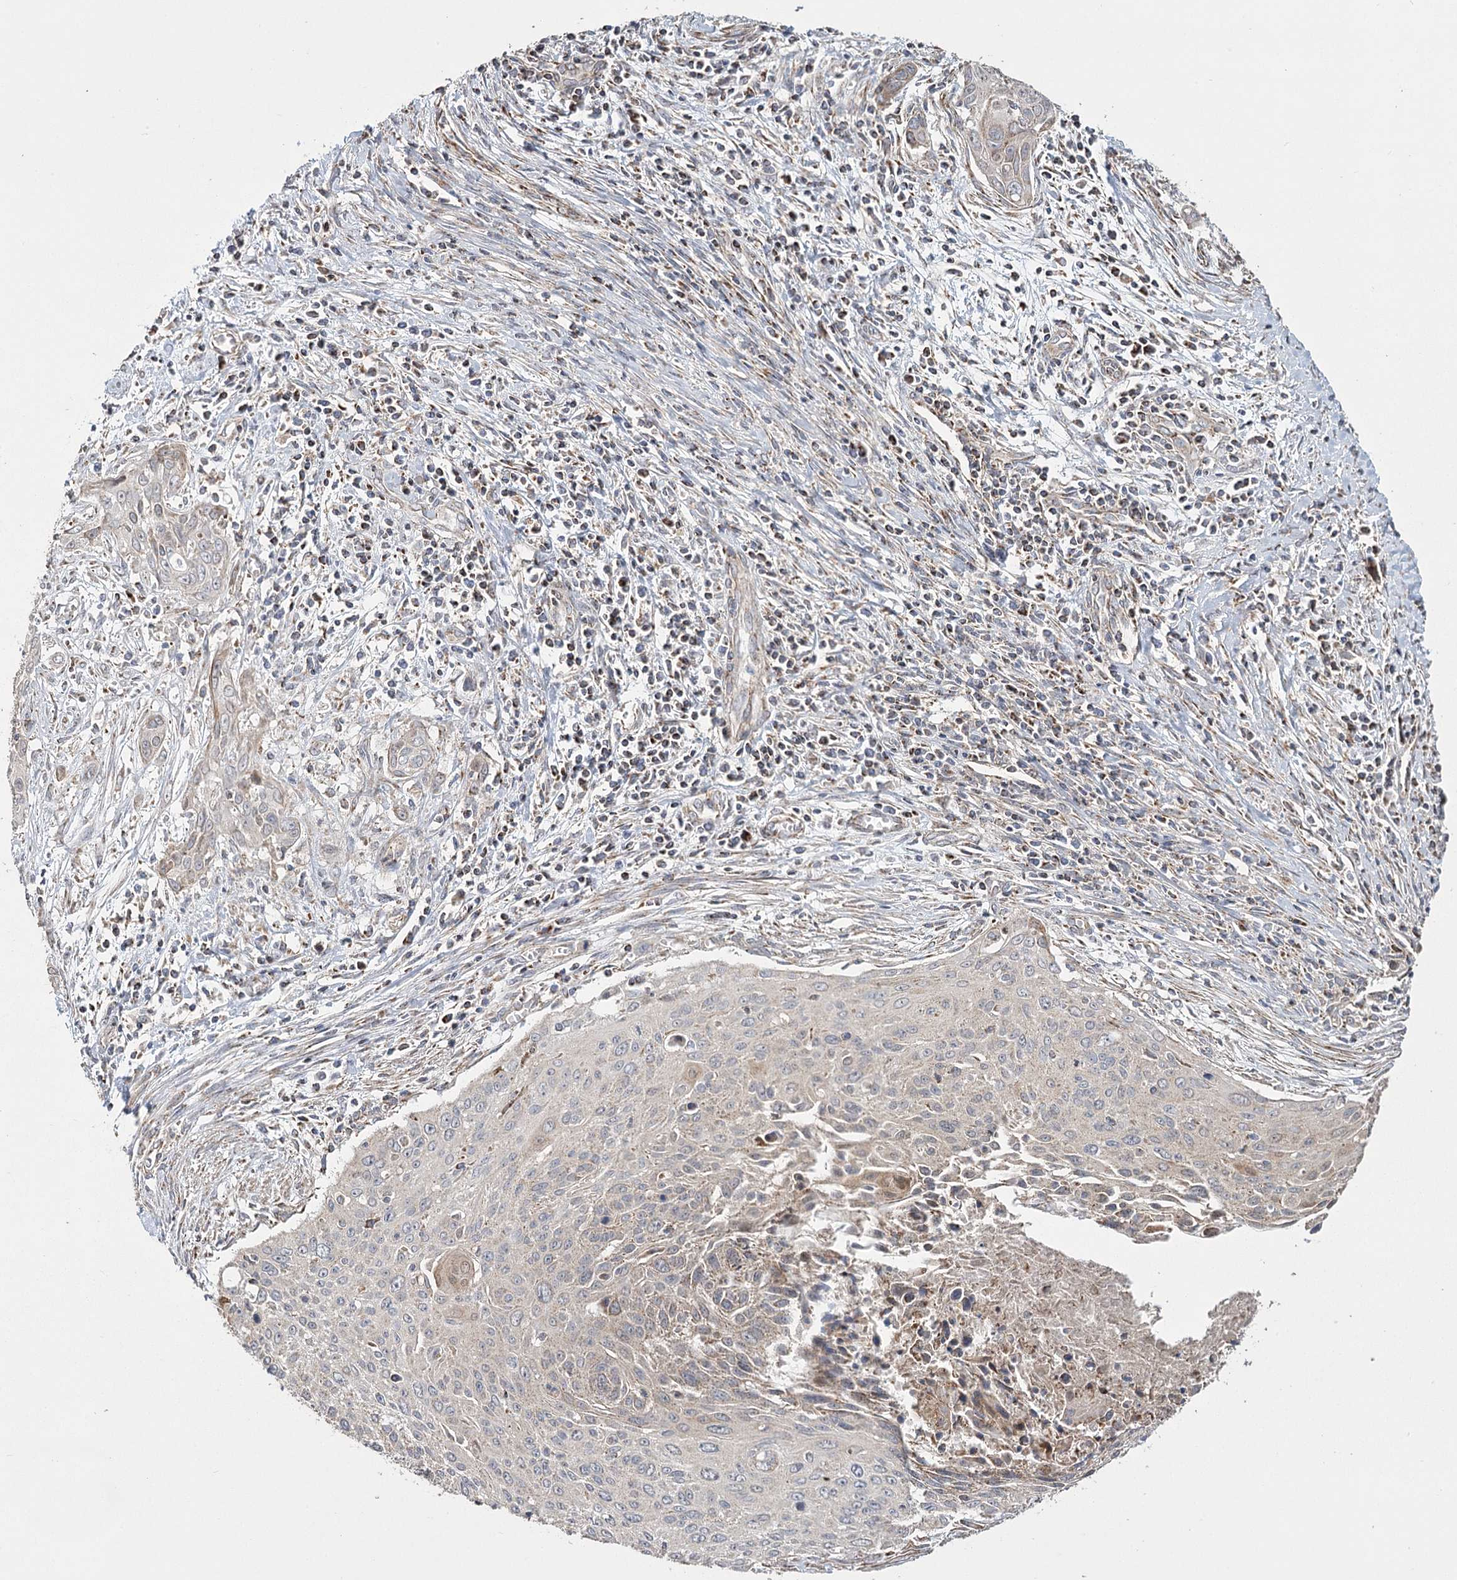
{"staining": {"intensity": "negative", "quantity": "none", "location": "none"}, "tissue": "cervical cancer", "cell_type": "Tumor cells", "image_type": "cancer", "snomed": [{"axis": "morphology", "description": "Squamous cell carcinoma, NOS"}, {"axis": "topography", "description": "Cervix"}], "caption": "Immunohistochemistry image of neoplastic tissue: human cervical squamous cell carcinoma stained with DAB (3,3'-diaminobenzidine) shows no significant protein expression in tumor cells.", "gene": "RANBP3L", "patient": {"sex": "female", "age": 55}}